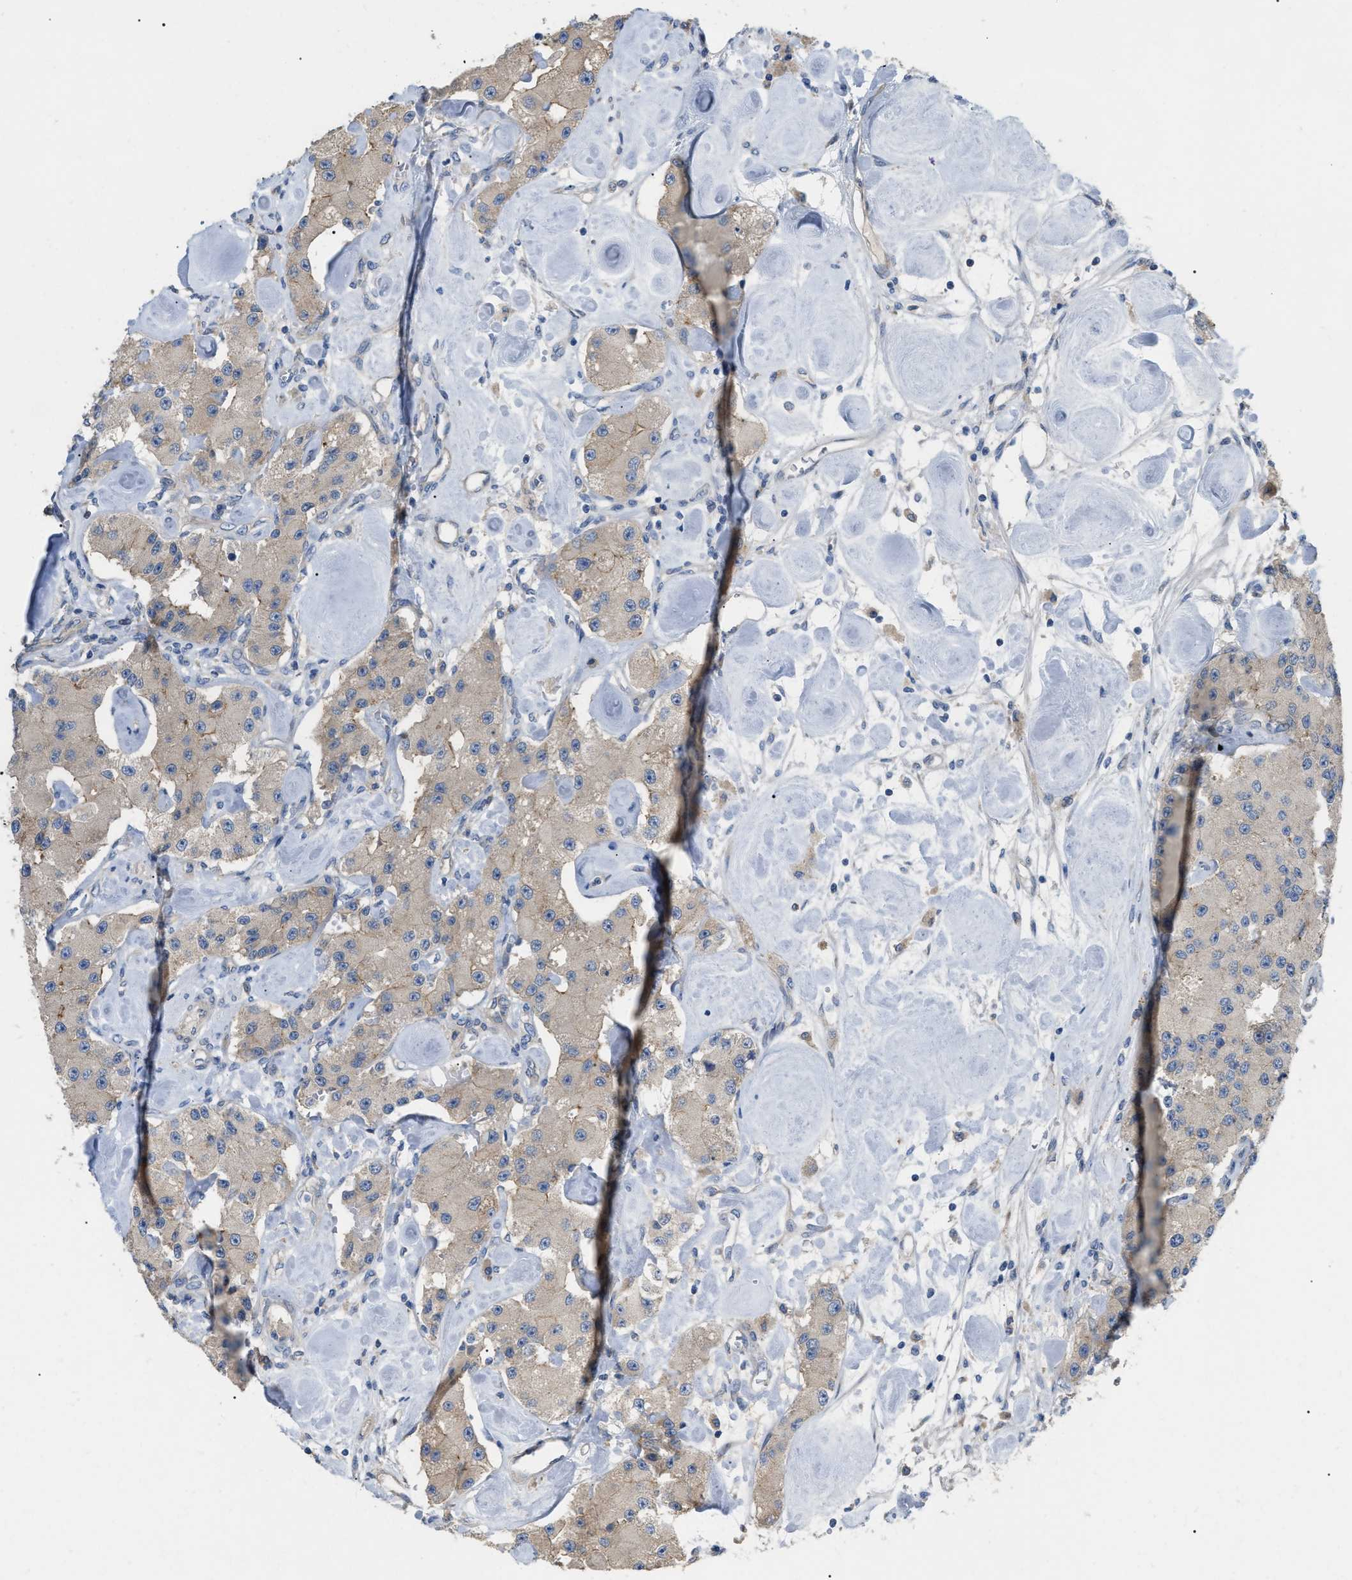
{"staining": {"intensity": "weak", "quantity": "<25%", "location": "cytoplasmic/membranous"}, "tissue": "carcinoid", "cell_type": "Tumor cells", "image_type": "cancer", "snomed": [{"axis": "morphology", "description": "Carcinoid, malignant, NOS"}, {"axis": "topography", "description": "Pancreas"}], "caption": "The micrograph displays no staining of tumor cells in malignant carcinoid. (Brightfield microscopy of DAB immunohistochemistry (IHC) at high magnification).", "gene": "DHX58", "patient": {"sex": "male", "age": 41}}